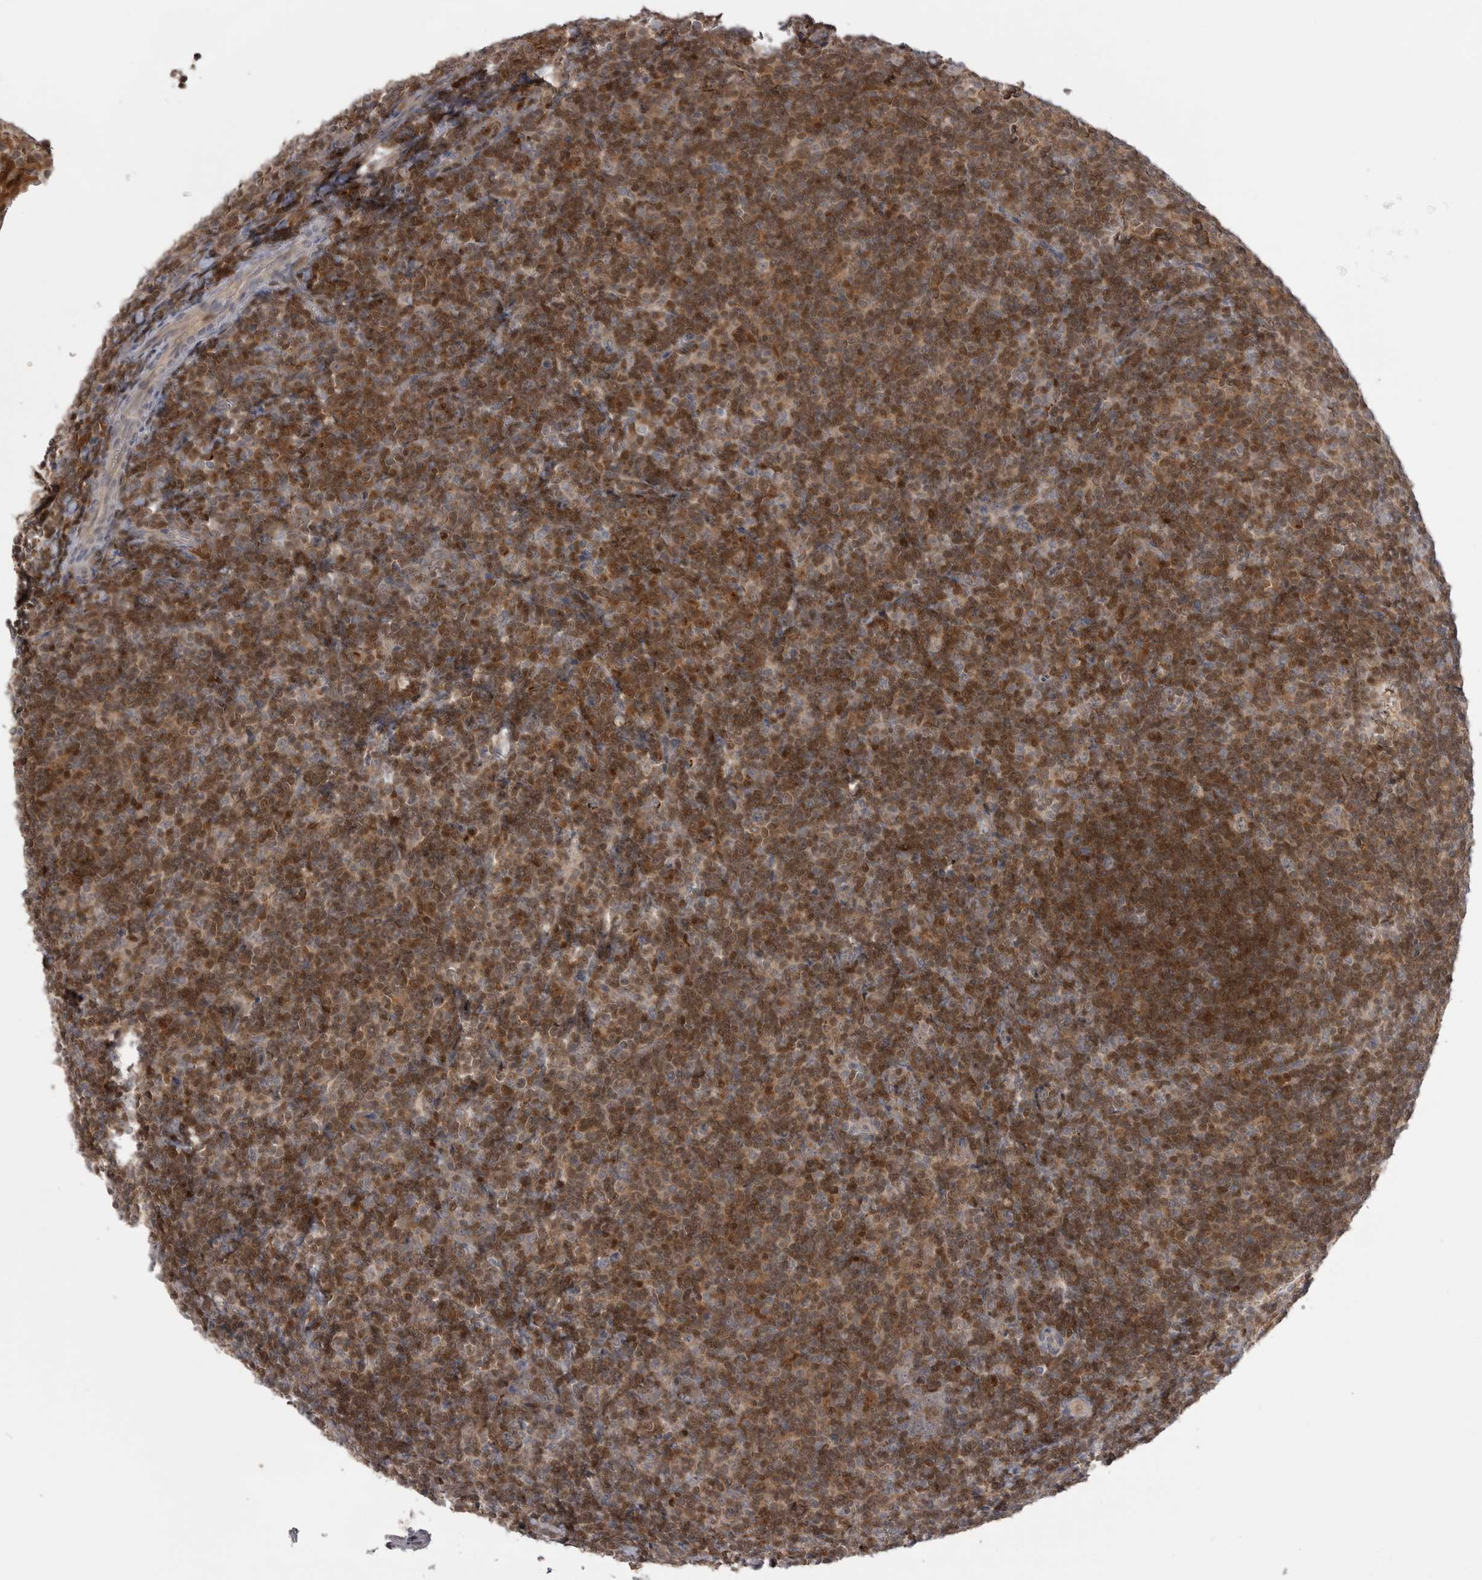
{"staining": {"intensity": "moderate", "quantity": "25%-75%", "location": "cytoplasmic/membranous,nuclear"}, "tissue": "tonsil", "cell_type": "Germinal center cells", "image_type": "normal", "snomed": [{"axis": "morphology", "description": "Normal tissue, NOS"}, {"axis": "topography", "description": "Tonsil"}], "caption": "Immunohistochemistry (IHC) of normal human tonsil reveals medium levels of moderate cytoplasmic/membranous,nuclear staining in approximately 25%-75% of germinal center cells. The staining was performed using DAB (3,3'-diaminobenzidine), with brown indicating positive protein expression. Nuclei are stained blue with hematoxylin.", "gene": "MAPK13", "patient": {"sex": "male", "age": 37}}